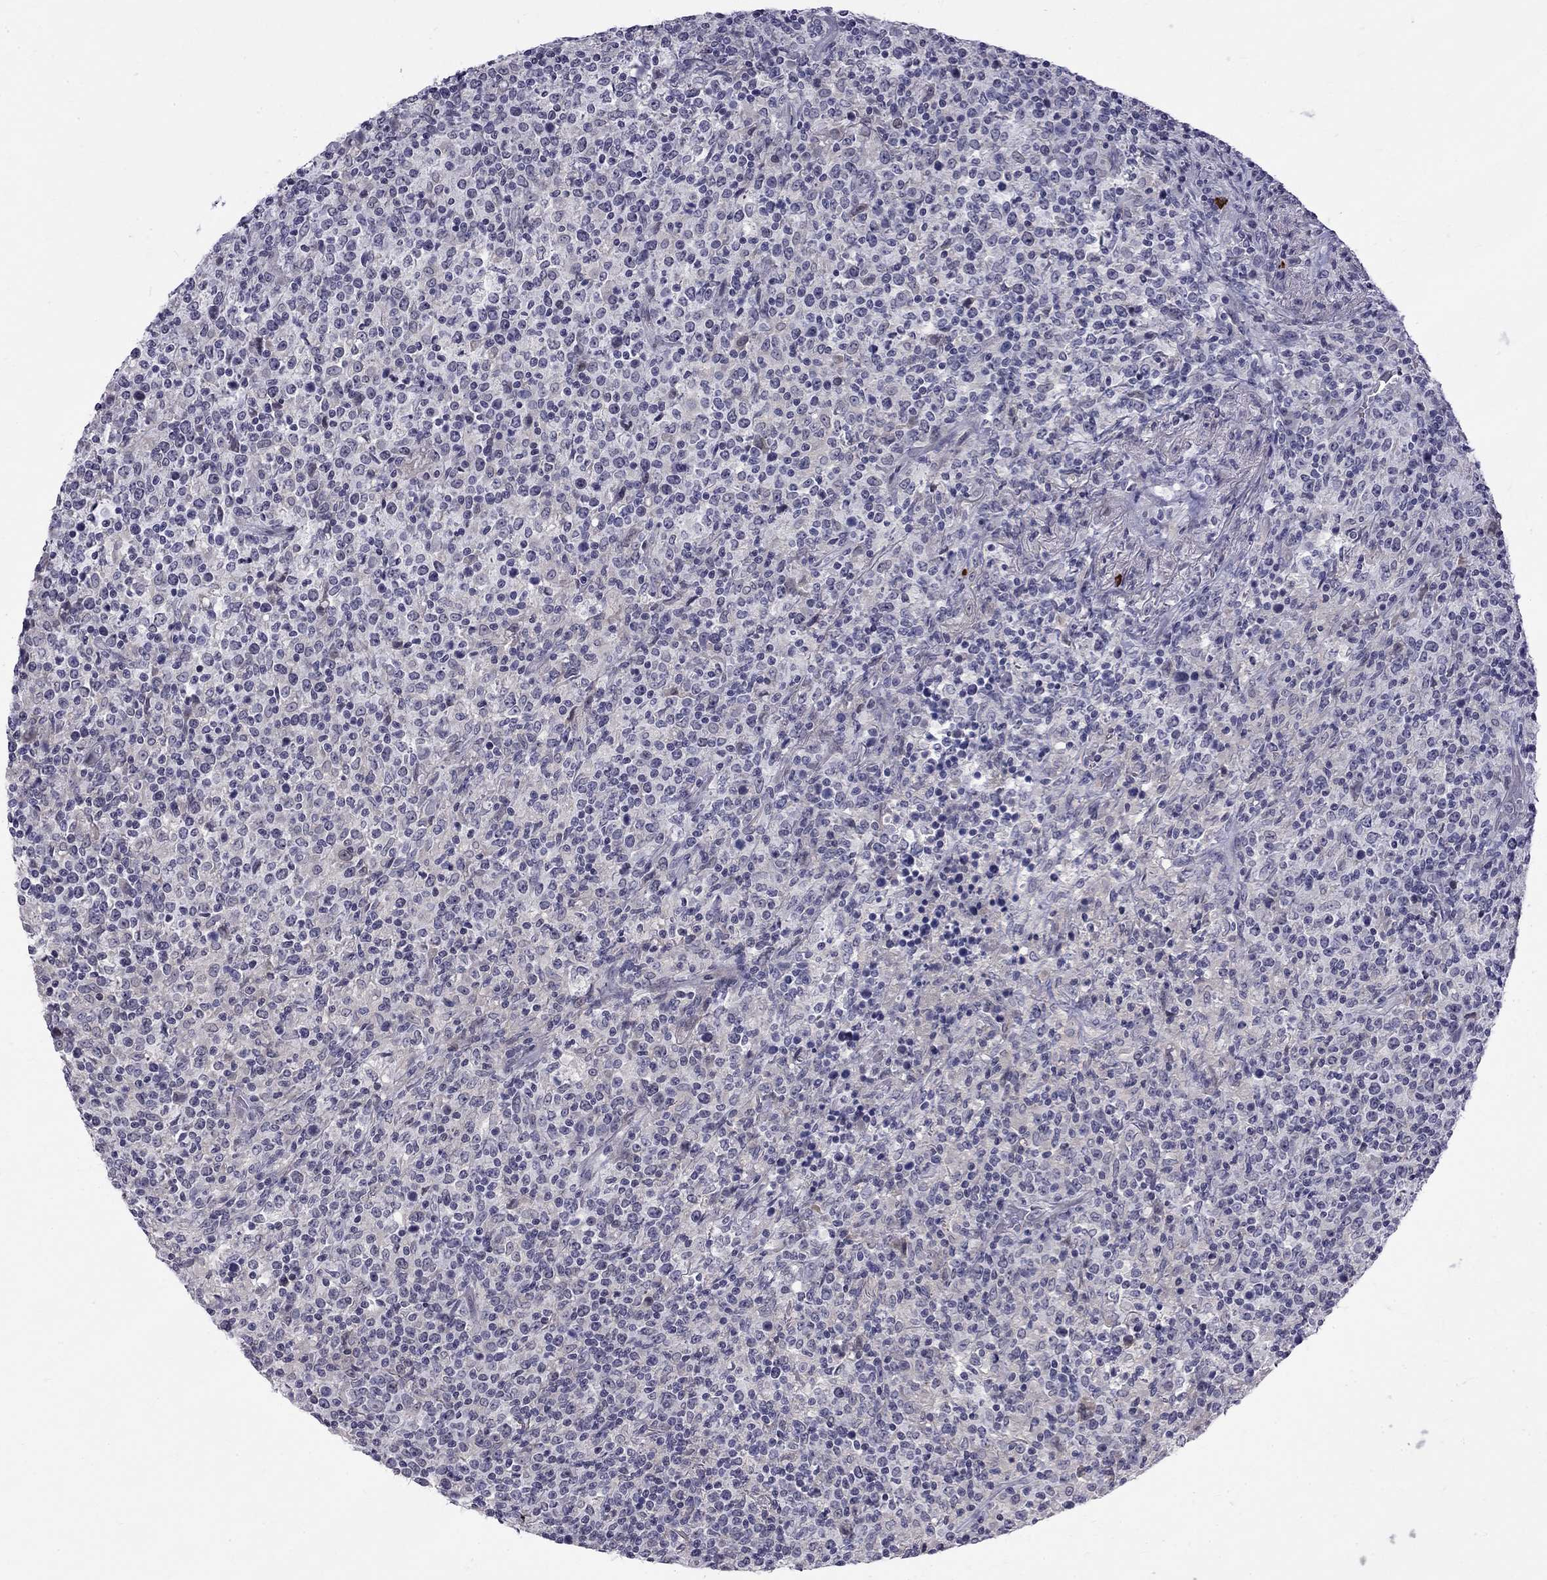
{"staining": {"intensity": "negative", "quantity": "none", "location": "none"}, "tissue": "lymphoma", "cell_type": "Tumor cells", "image_type": "cancer", "snomed": [{"axis": "morphology", "description": "Malignant lymphoma, non-Hodgkin's type, High grade"}, {"axis": "topography", "description": "Lung"}], "caption": "DAB immunohistochemical staining of human malignant lymphoma, non-Hodgkin's type (high-grade) exhibits no significant positivity in tumor cells. (DAB (3,3'-diaminobenzidine) immunohistochemistry (IHC), high magnification).", "gene": "RTL9", "patient": {"sex": "male", "age": 79}}